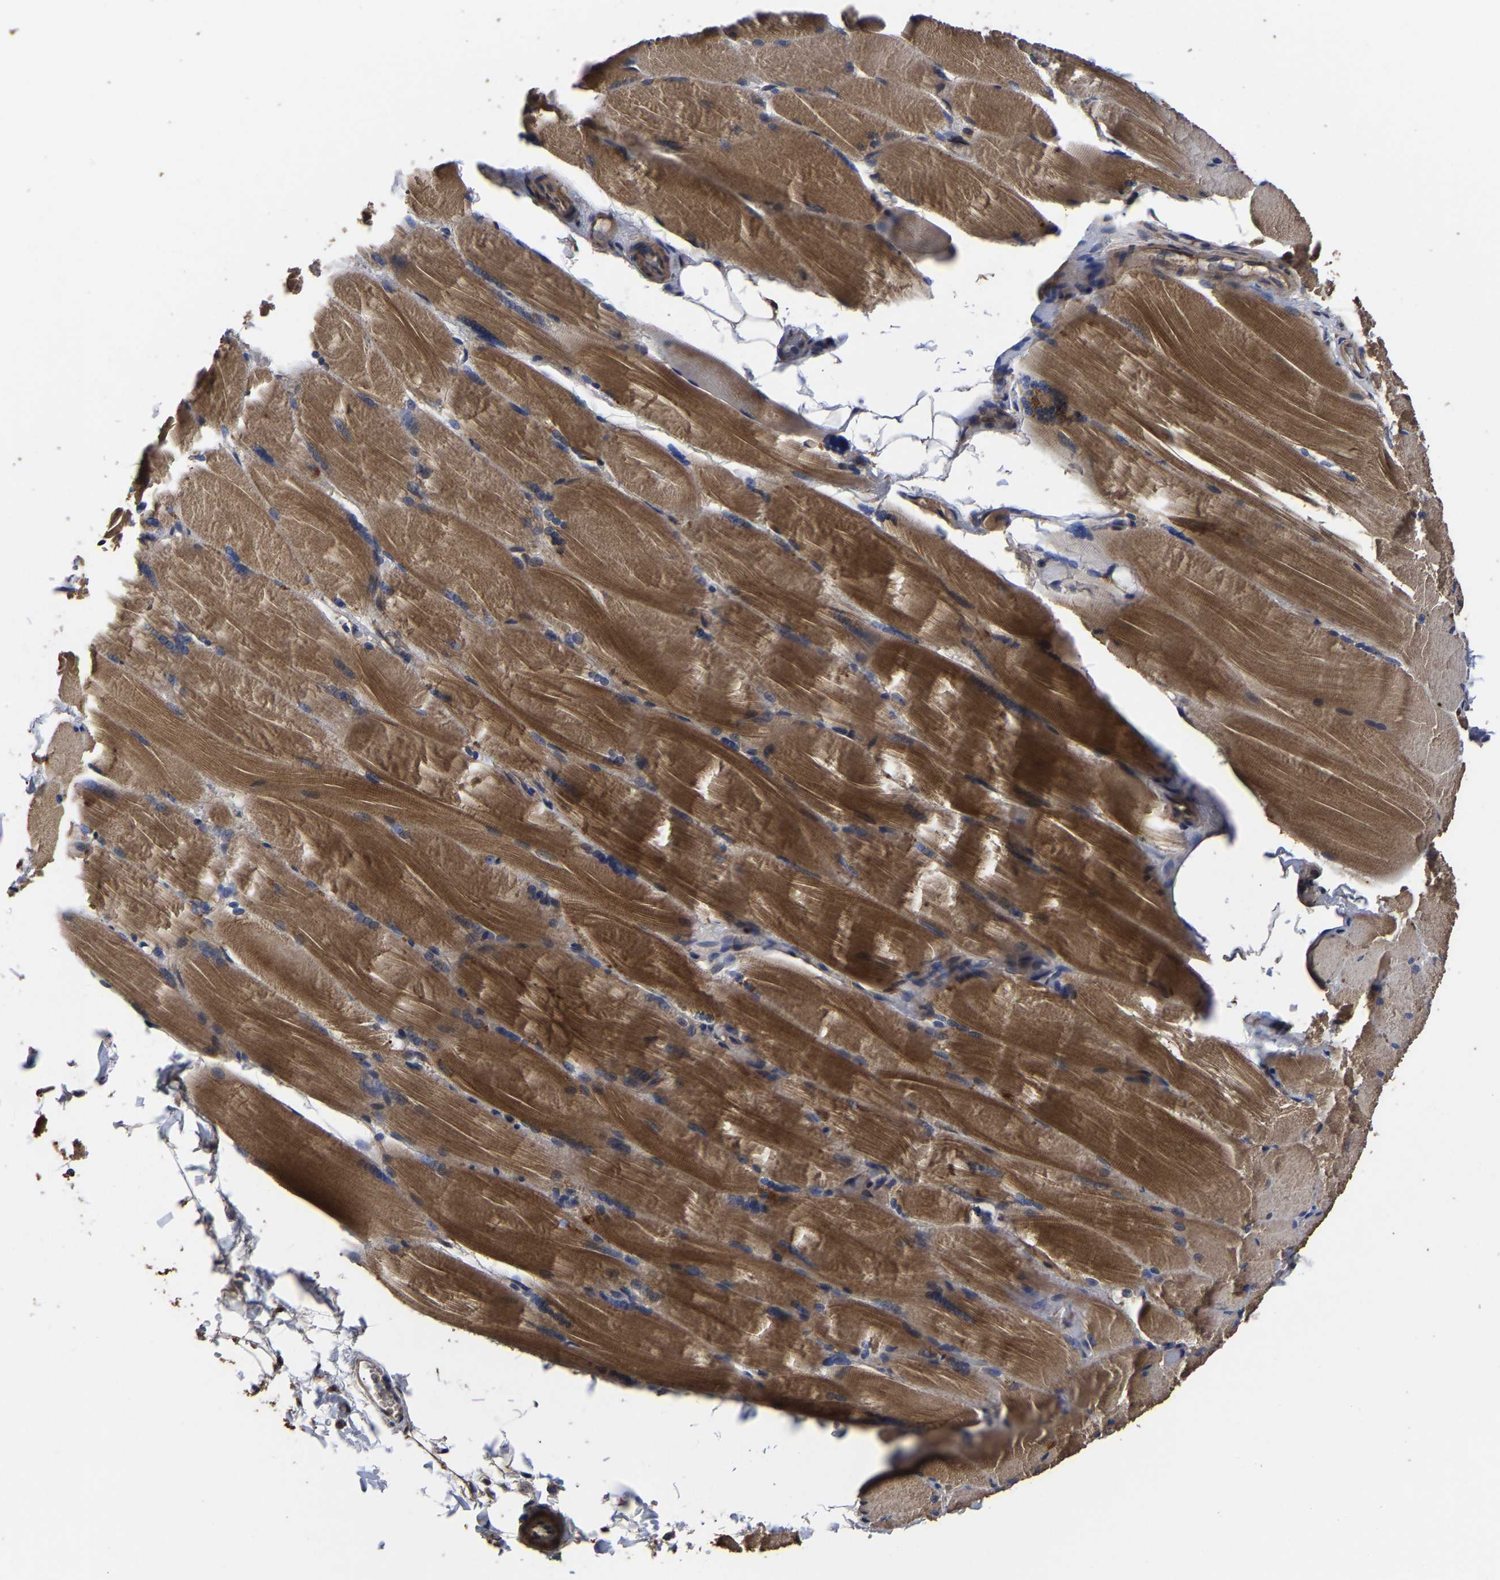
{"staining": {"intensity": "strong", "quantity": "25%-75%", "location": "cytoplasmic/membranous"}, "tissue": "skeletal muscle", "cell_type": "Myocytes", "image_type": "normal", "snomed": [{"axis": "morphology", "description": "Normal tissue, NOS"}, {"axis": "topography", "description": "Skin"}, {"axis": "topography", "description": "Skeletal muscle"}], "caption": "Immunohistochemical staining of normal human skeletal muscle demonstrates high levels of strong cytoplasmic/membranous positivity in about 25%-75% of myocytes.", "gene": "ITCH", "patient": {"sex": "male", "age": 83}}